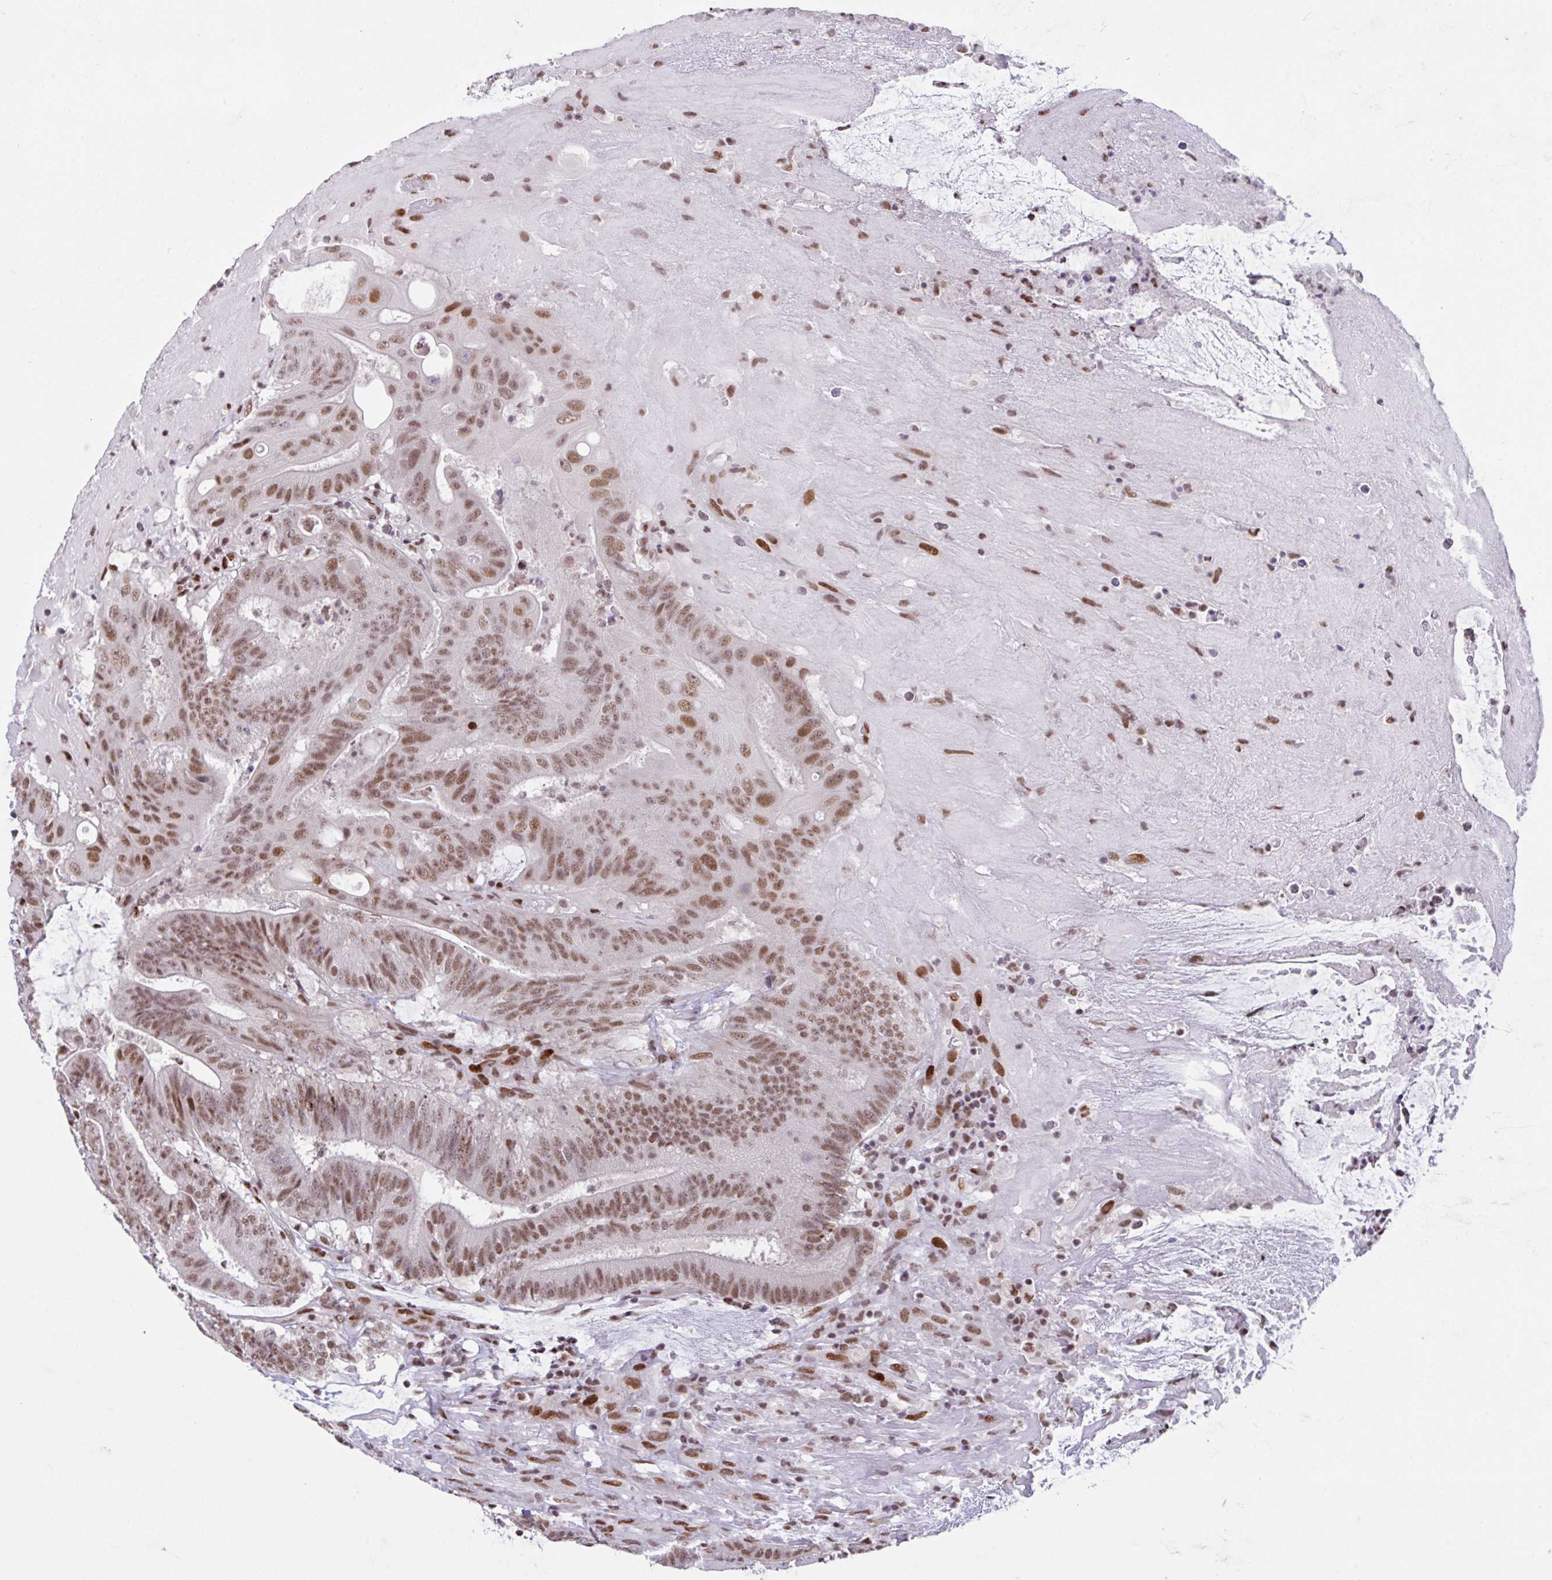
{"staining": {"intensity": "moderate", "quantity": ">75%", "location": "nuclear"}, "tissue": "colorectal cancer", "cell_type": "Tumor cells", "image_type": "cancer", "snomed": [{"axis": "morphology", "description": "Adenocarcinoma, NOS"}, {"axis": "topography", "description": "Colon"}], "caption": "A brown stain highlights moderate nuclear positivity of a protein in human adenocarcinoma (colorectal) tumor cells.", "gene": "CLP1", "patient": {"sex": "female", "age": 43}}